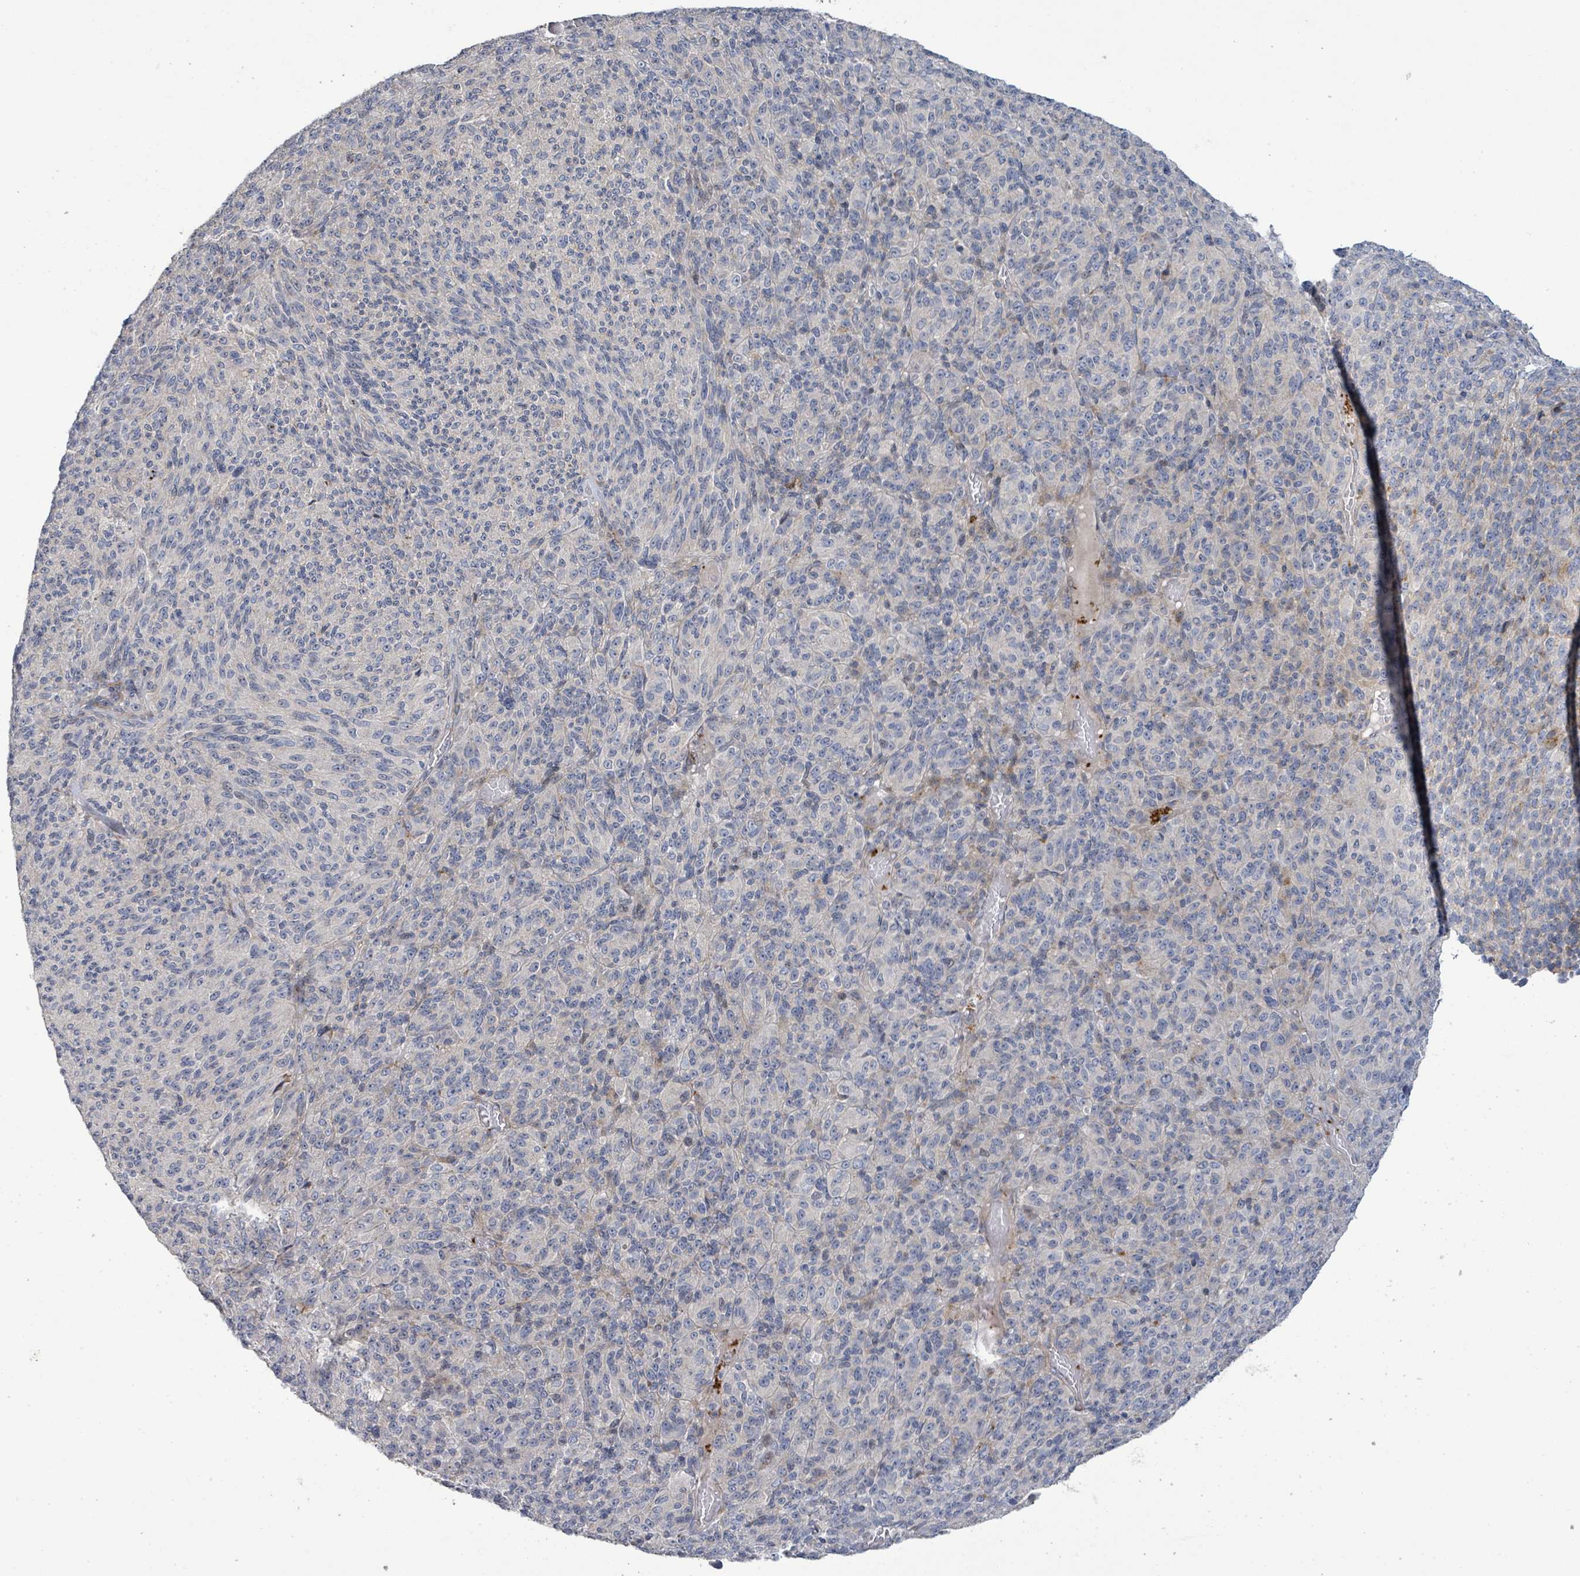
{"staining": {"intensity": "negative", "quantity": "none", "location": "none"}, "tissue": "melanoma", "cell_type": "Tumor cells", "image_type": "cancer", "snomed": [{"axis": "morphology", "description": "Malignant melanoma, Metastatic site"}, {"axis": "topography", "description": "Brain"}], "caption": "Melanoma stained for a protein using IHC demonstrates no expression tumor cells.", "gene": "LILRA4", "patient": {"sex": "female", "age": 56}}